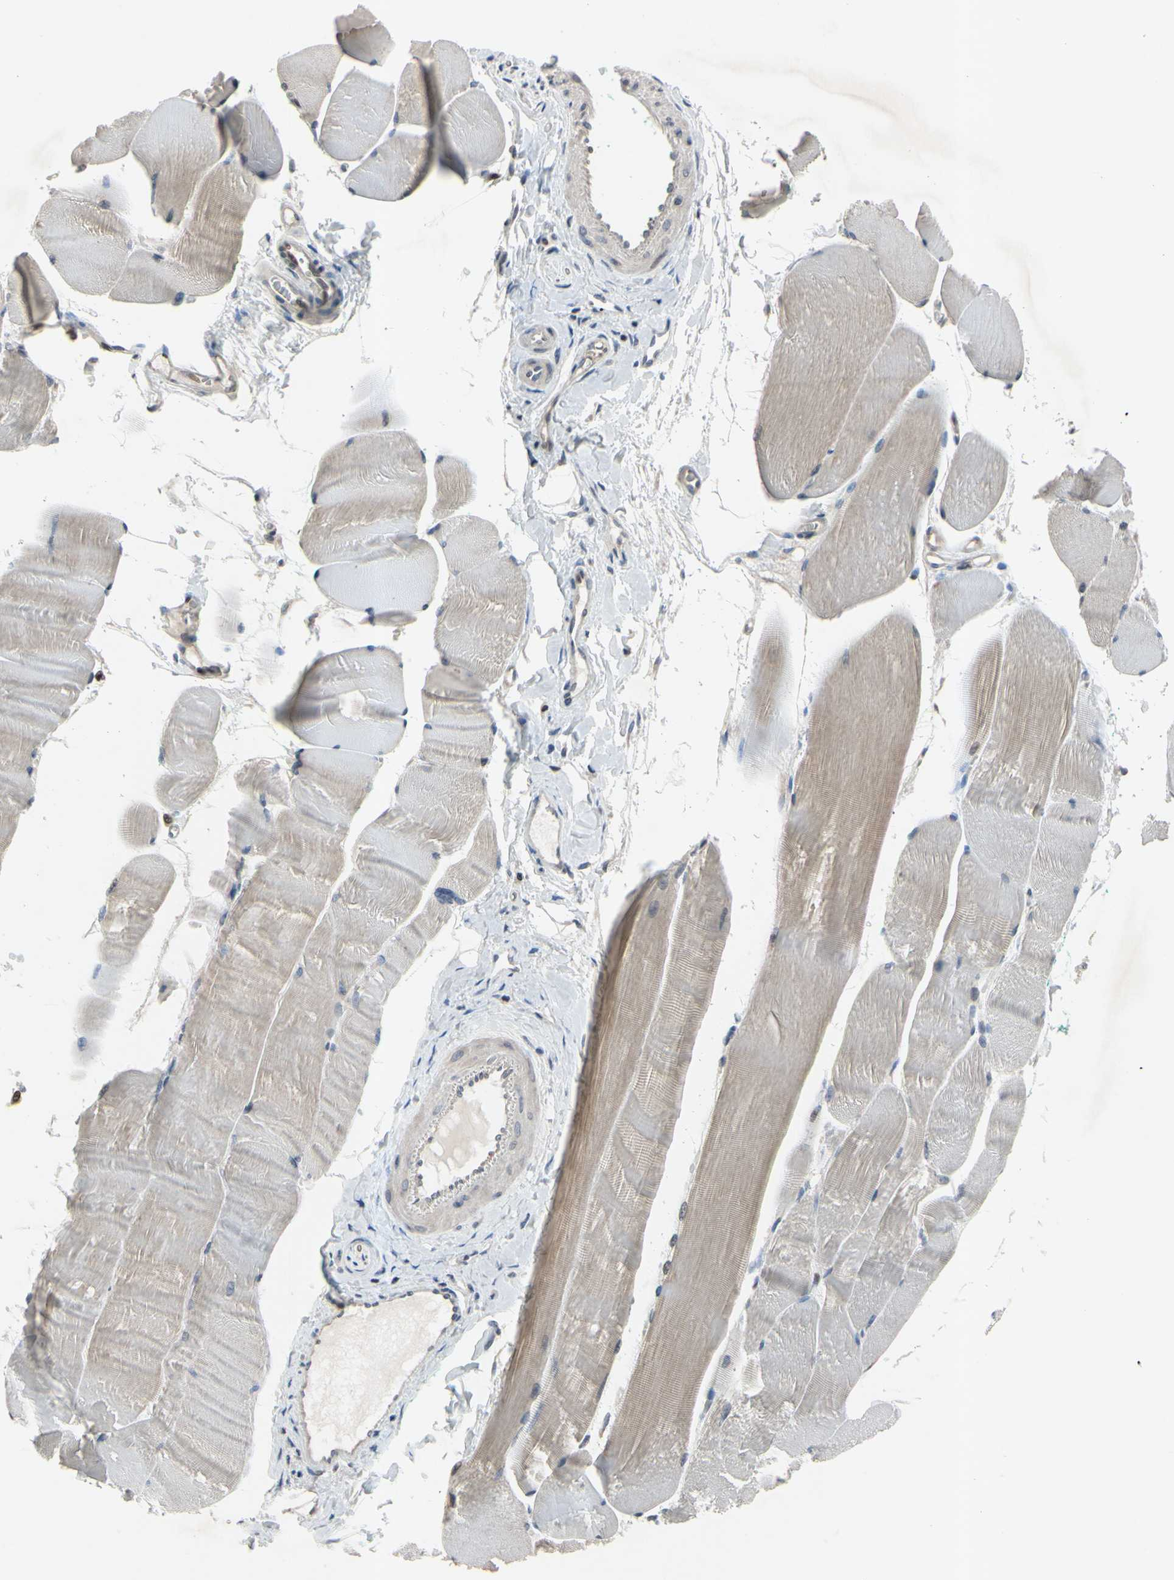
{"staining": {"intensity": "moderate", "quantity": "25%-75%", "location": "cytoplasmic/membranous"}, "tissue": "skeletal muscle", "cell_type": "Myocytes", "image_type": "normal", "snomed": [{"axis": "morphology", "description": "Normal tissue, NOS"}, {"axis": "morphology", "description": "Squamous cell carcinoma, NOS"}, {"axis": "topography", "description": "Skeletal muscle"}], "caption": "DAB (3,3'-diaminobenzidine) immunohistochemical staining of normal skeletal muscle shows moderate cytoplasmic/membranous protein staining in about 25%-75% of myocytes.", "gene": "ARG1", "patient": {"sex": "male", "age": 51}}